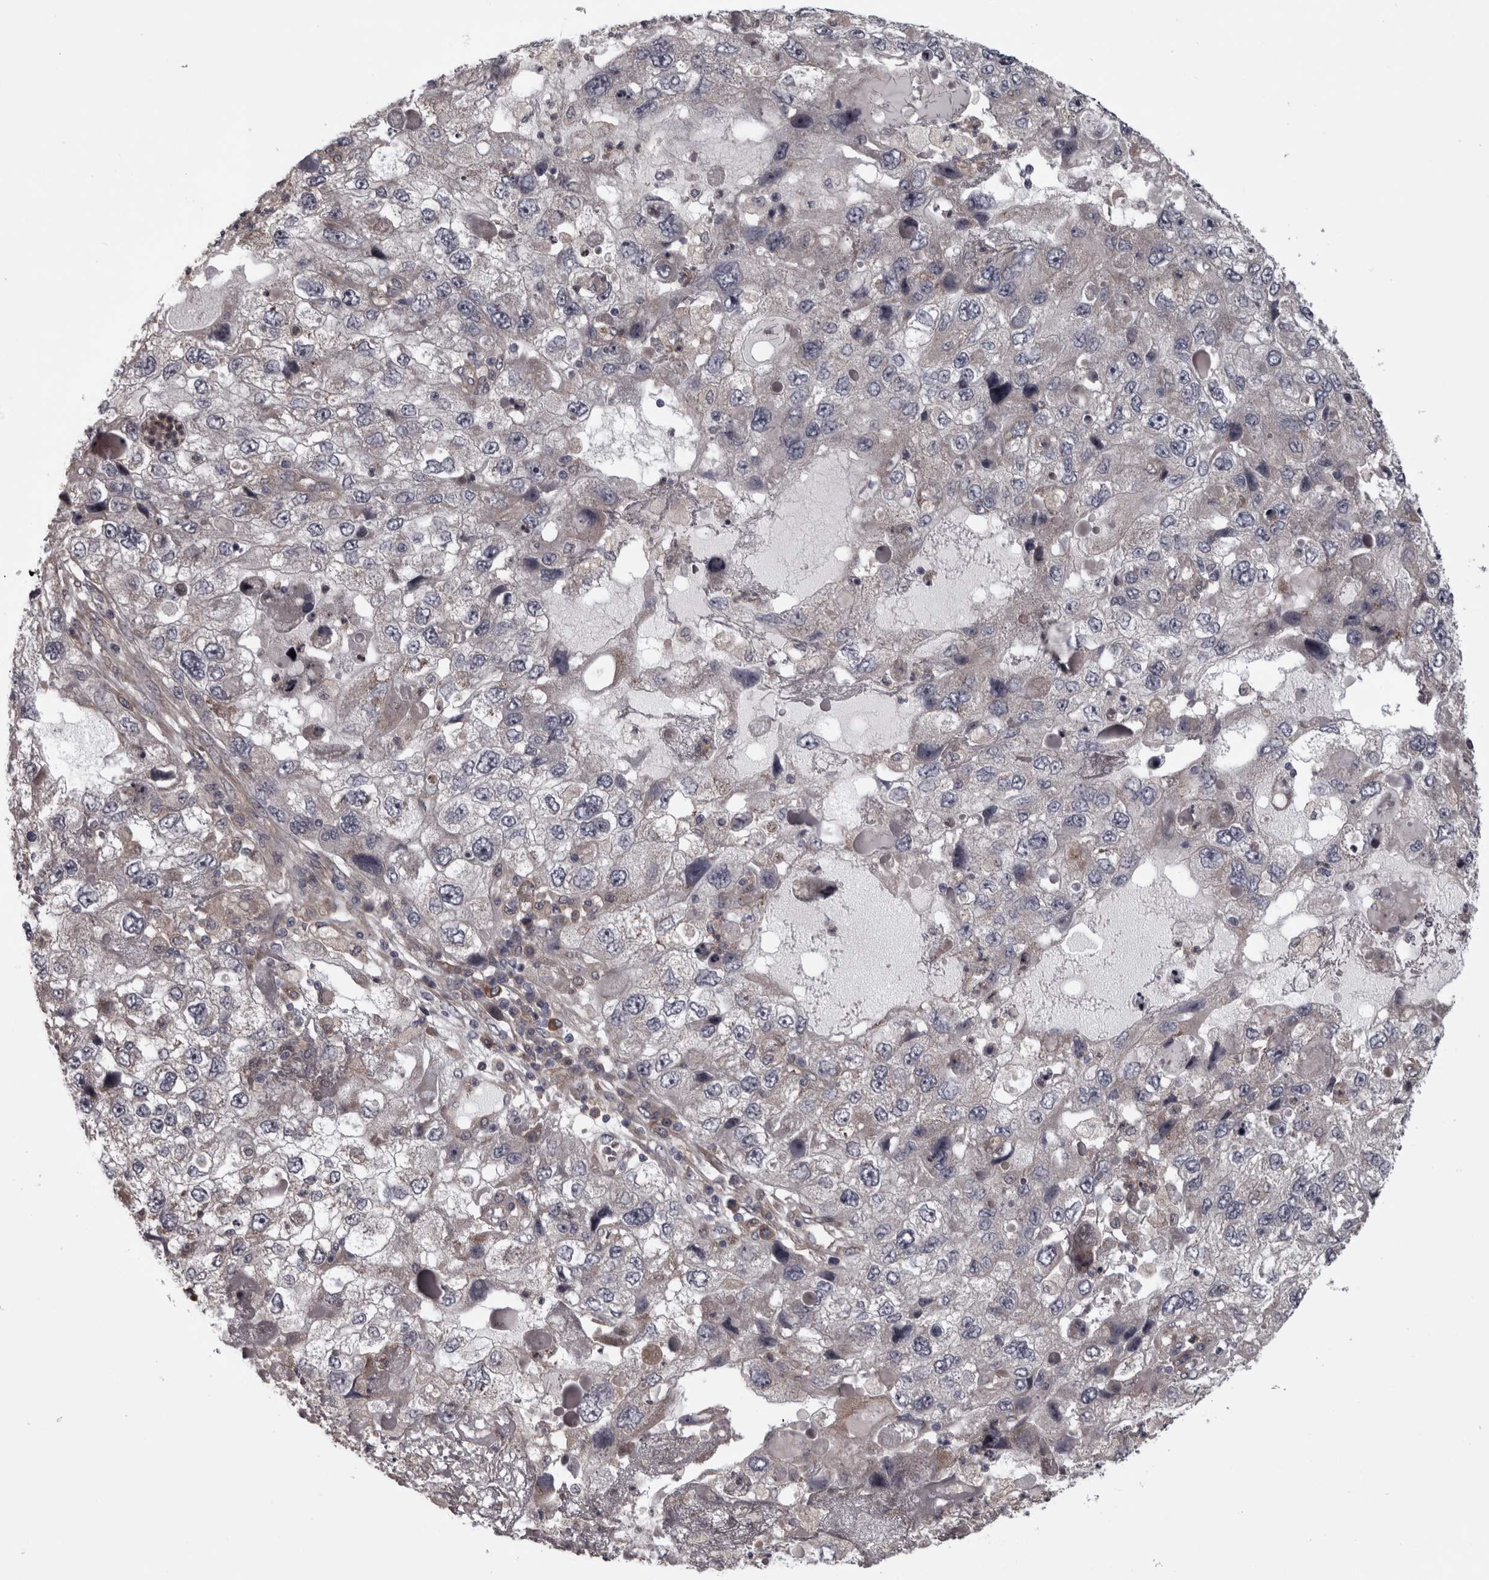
{"staining": {"intensity": "weak", "quantity": "<25%", "location": "cytoplasmic/membranous"}, "tissue": "endometrial cancer", "cell_type": "Tumor cells", "image_type": "cancer", "snomed": [{"axis": "morphology", "description": "Adenocarcinoma, NOS"}, {"axis": "topography", "description": "Endometrium"}], "caption": "The micrograph displays no significant expression in tumor cells of endometrial cancer.", "gene": "RSU1", "patient": {"sex": "female", "age": 49}}